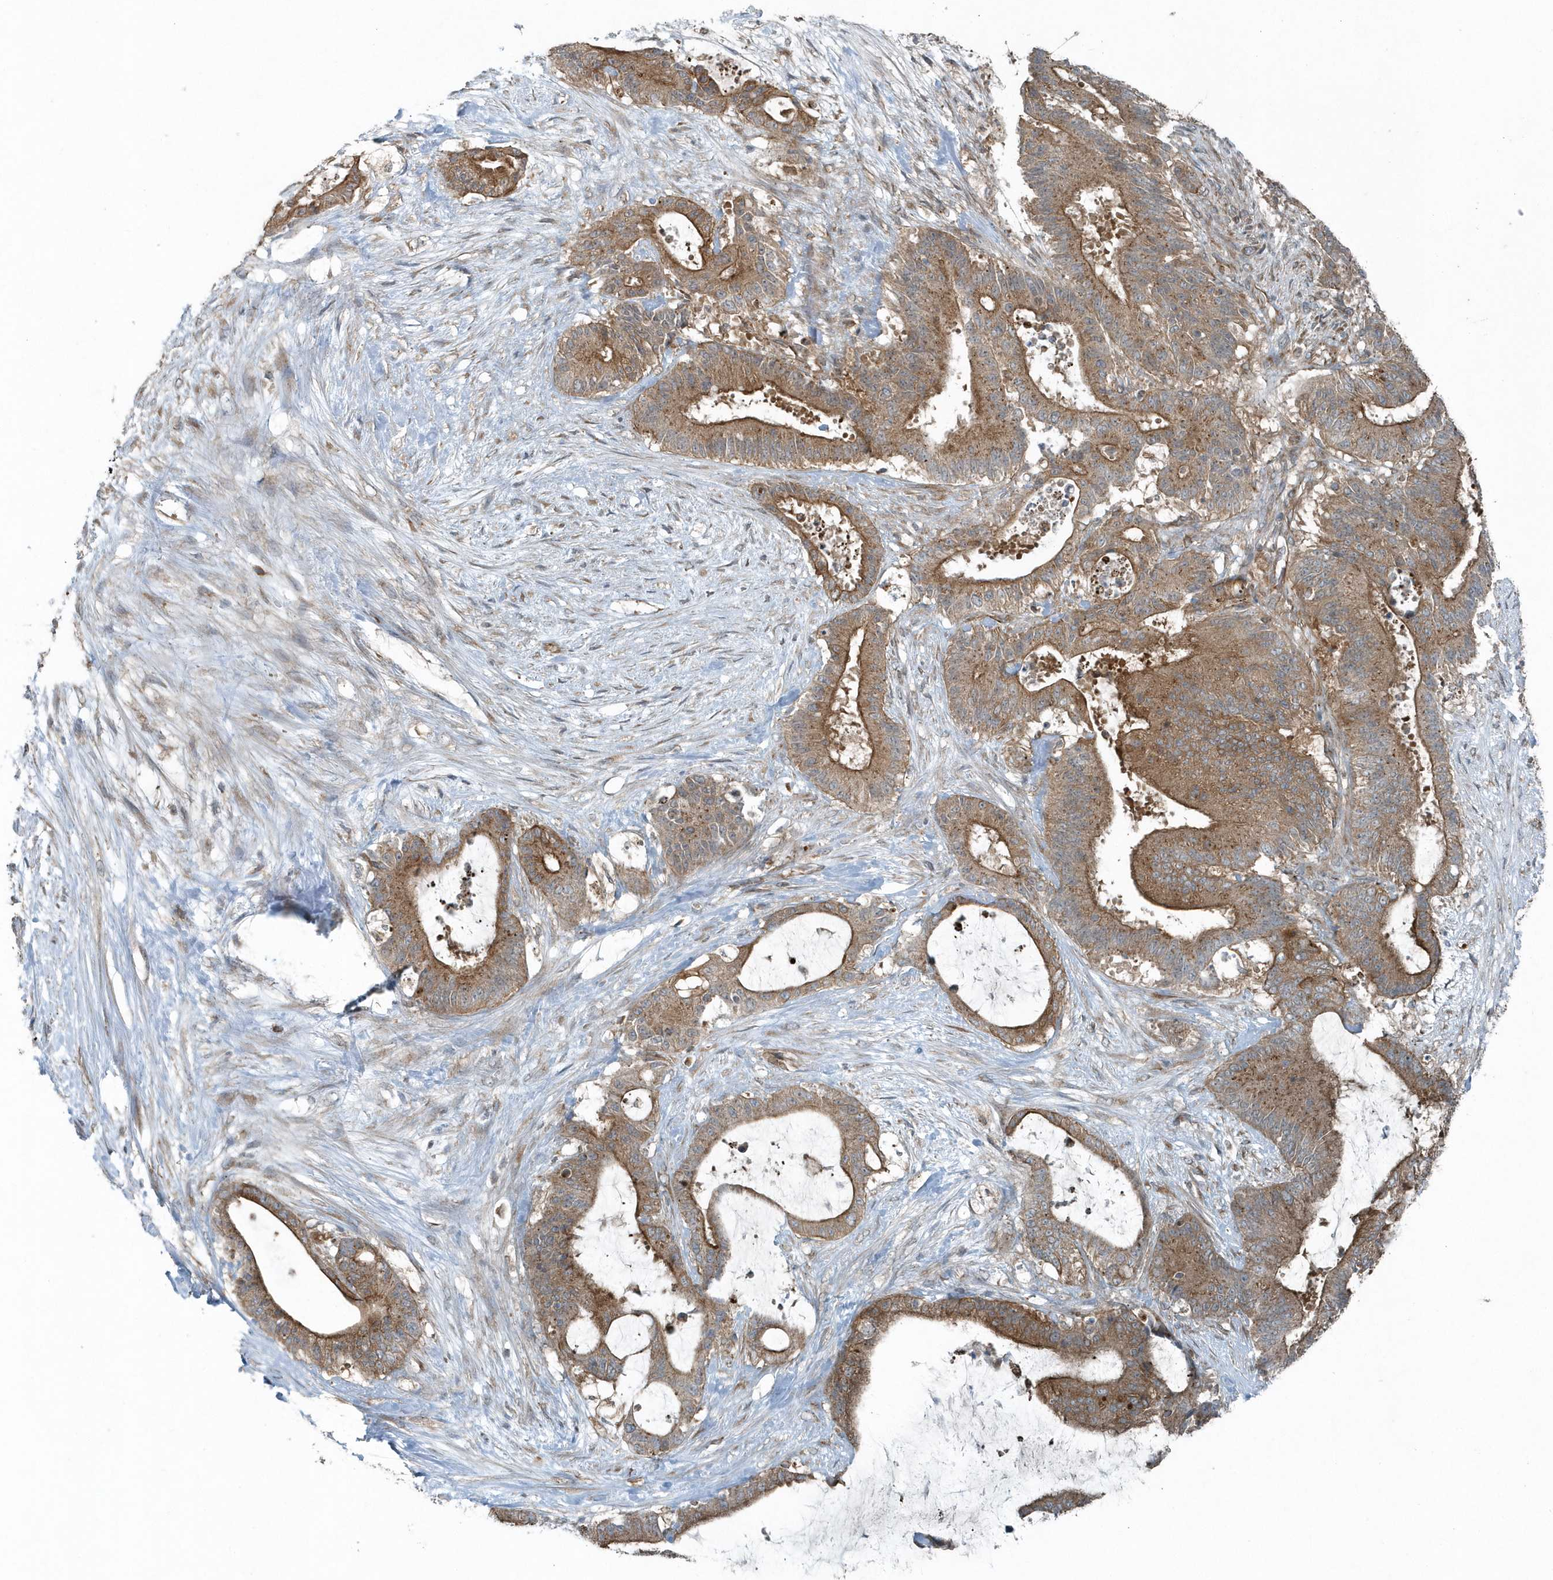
{"staining": {"intensity": "moderate", "quantity": ">75%", "location": "cytoplasmic/membranous"}, "tissue": "liver cancer", "cell_type": "Tumor cells", "image_type": "cancer", "snomed": [{"axis": "morphology", "description": "Normal tissue, NOS"}, {"axis": "morphology", "description": "Cholangiocarcinoma"}, {"axis": "topography", "description": "Liver"}, {"axis": "topography", "description": "Peripheral nerve tissue"}], "caption": "Protein staining by IHC reveals moderate cytoplasmic/membranous staining in about >75% of tumor cells in liver cholangiocarcinoma.", "gene": "GCC2", "patient": {"sex": "female", "age": 73}}